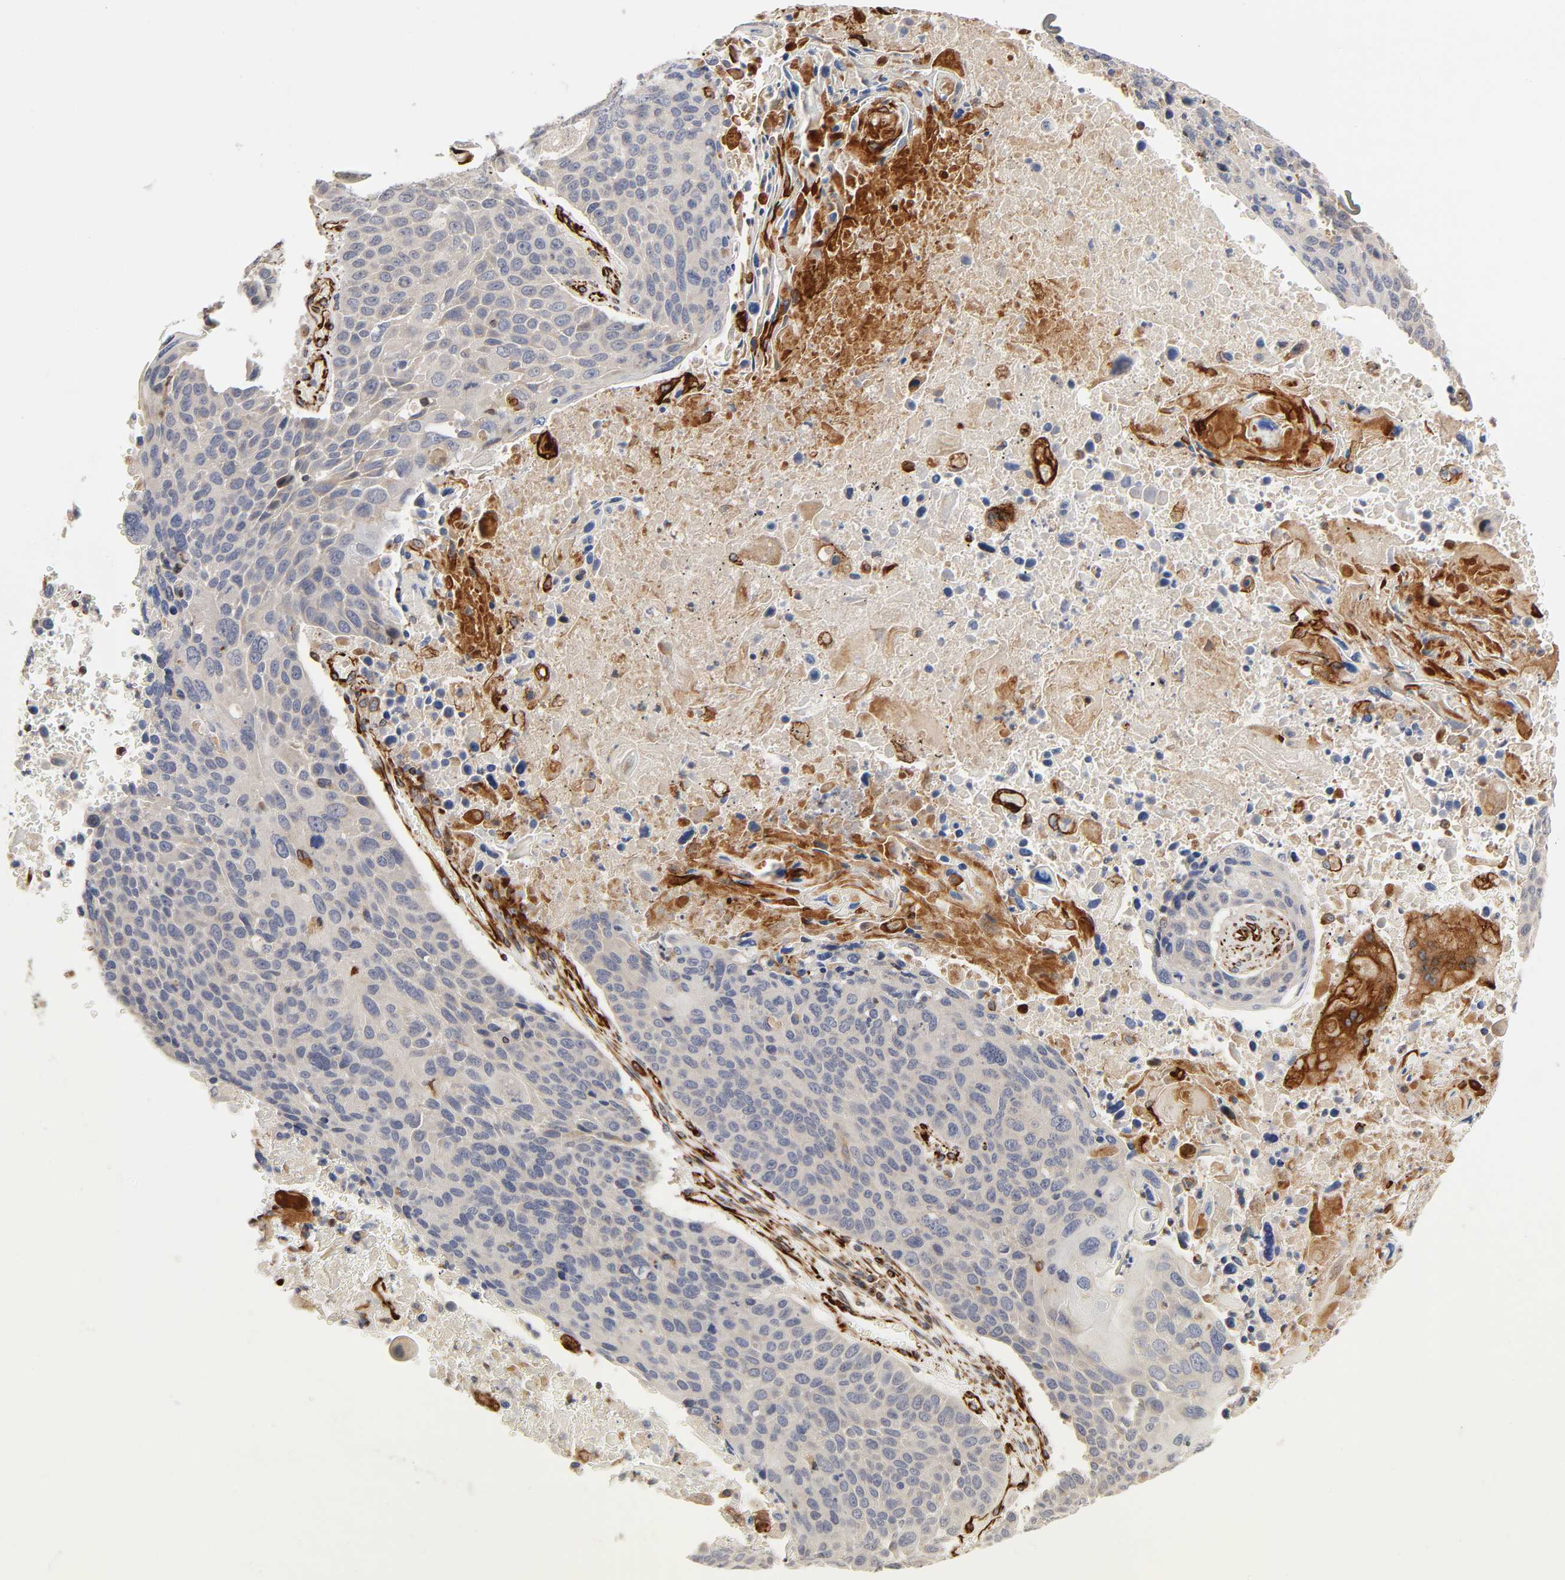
{"staining": {"intensity": "moderate", "quantity": "<25%", "location": "cytoplasmic/membranous"}, "tissue": "lung cancer", "cell_type": "Tumor cells", "image_type": "cancer", "snomed": [{"axis": "morphology", "description": "Squamous cell carcinoma, NOS"}, {"axis": "topography", "description": "Lung"}], "caption": "The micrograph shows immunohistochemical staining of lung cancer. There is moderate cytoplasmic/membranous positivity is appreciated in approximately <25% of tumor cells. (DAB IHC, brown staining for protein, blue staining for nuclei).", "gene": "FAM118A", "patient": {"sex": "male", "age": 68}}